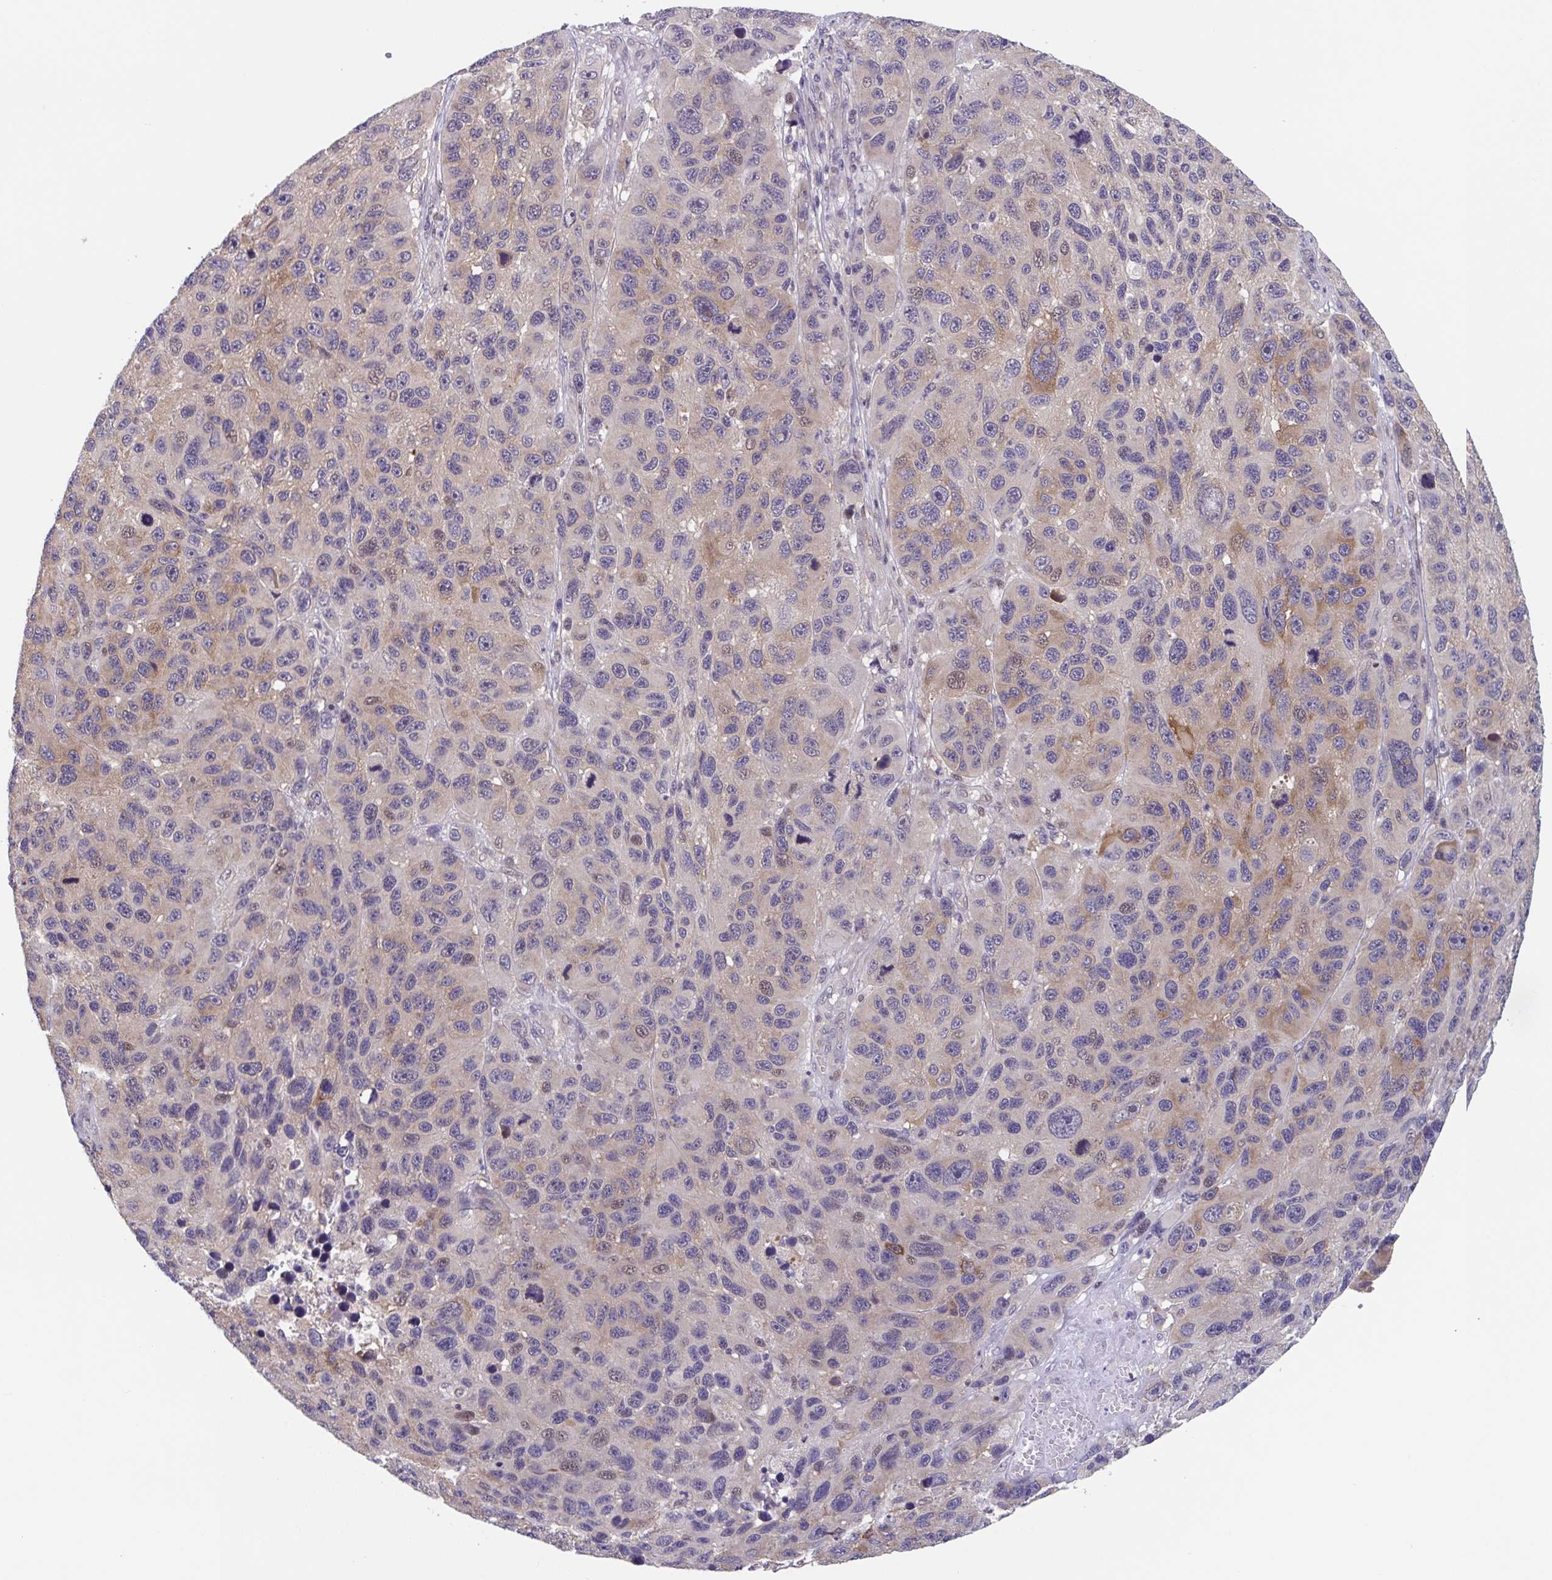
{"staining": {"intensity": "moderate", "quantity": "<25%", "location": "cytoplasmic/membranous,nuclear"}, "tissue": "melanoma", "cell_type": "Tumor cells", "image_type": "cancer", "snomed": [{"axis": "morphology", "description": "Malignant melanoma, NOS"}, {"axis": "topography", "description": "Skin"}], "caption": "A brown stain labels moderate cytoplasmic/membranous and nuclear expression of a protein in malignant melanoma tumor cells. The staining is performed using DAB (3,3'-diaminobenzidine) brown chromogen to label protein expression. The nuclei are counter-stained blue using hematoxylin.", "gene": "RIOK1", "patient": {"sex": "male", "age": 53}}